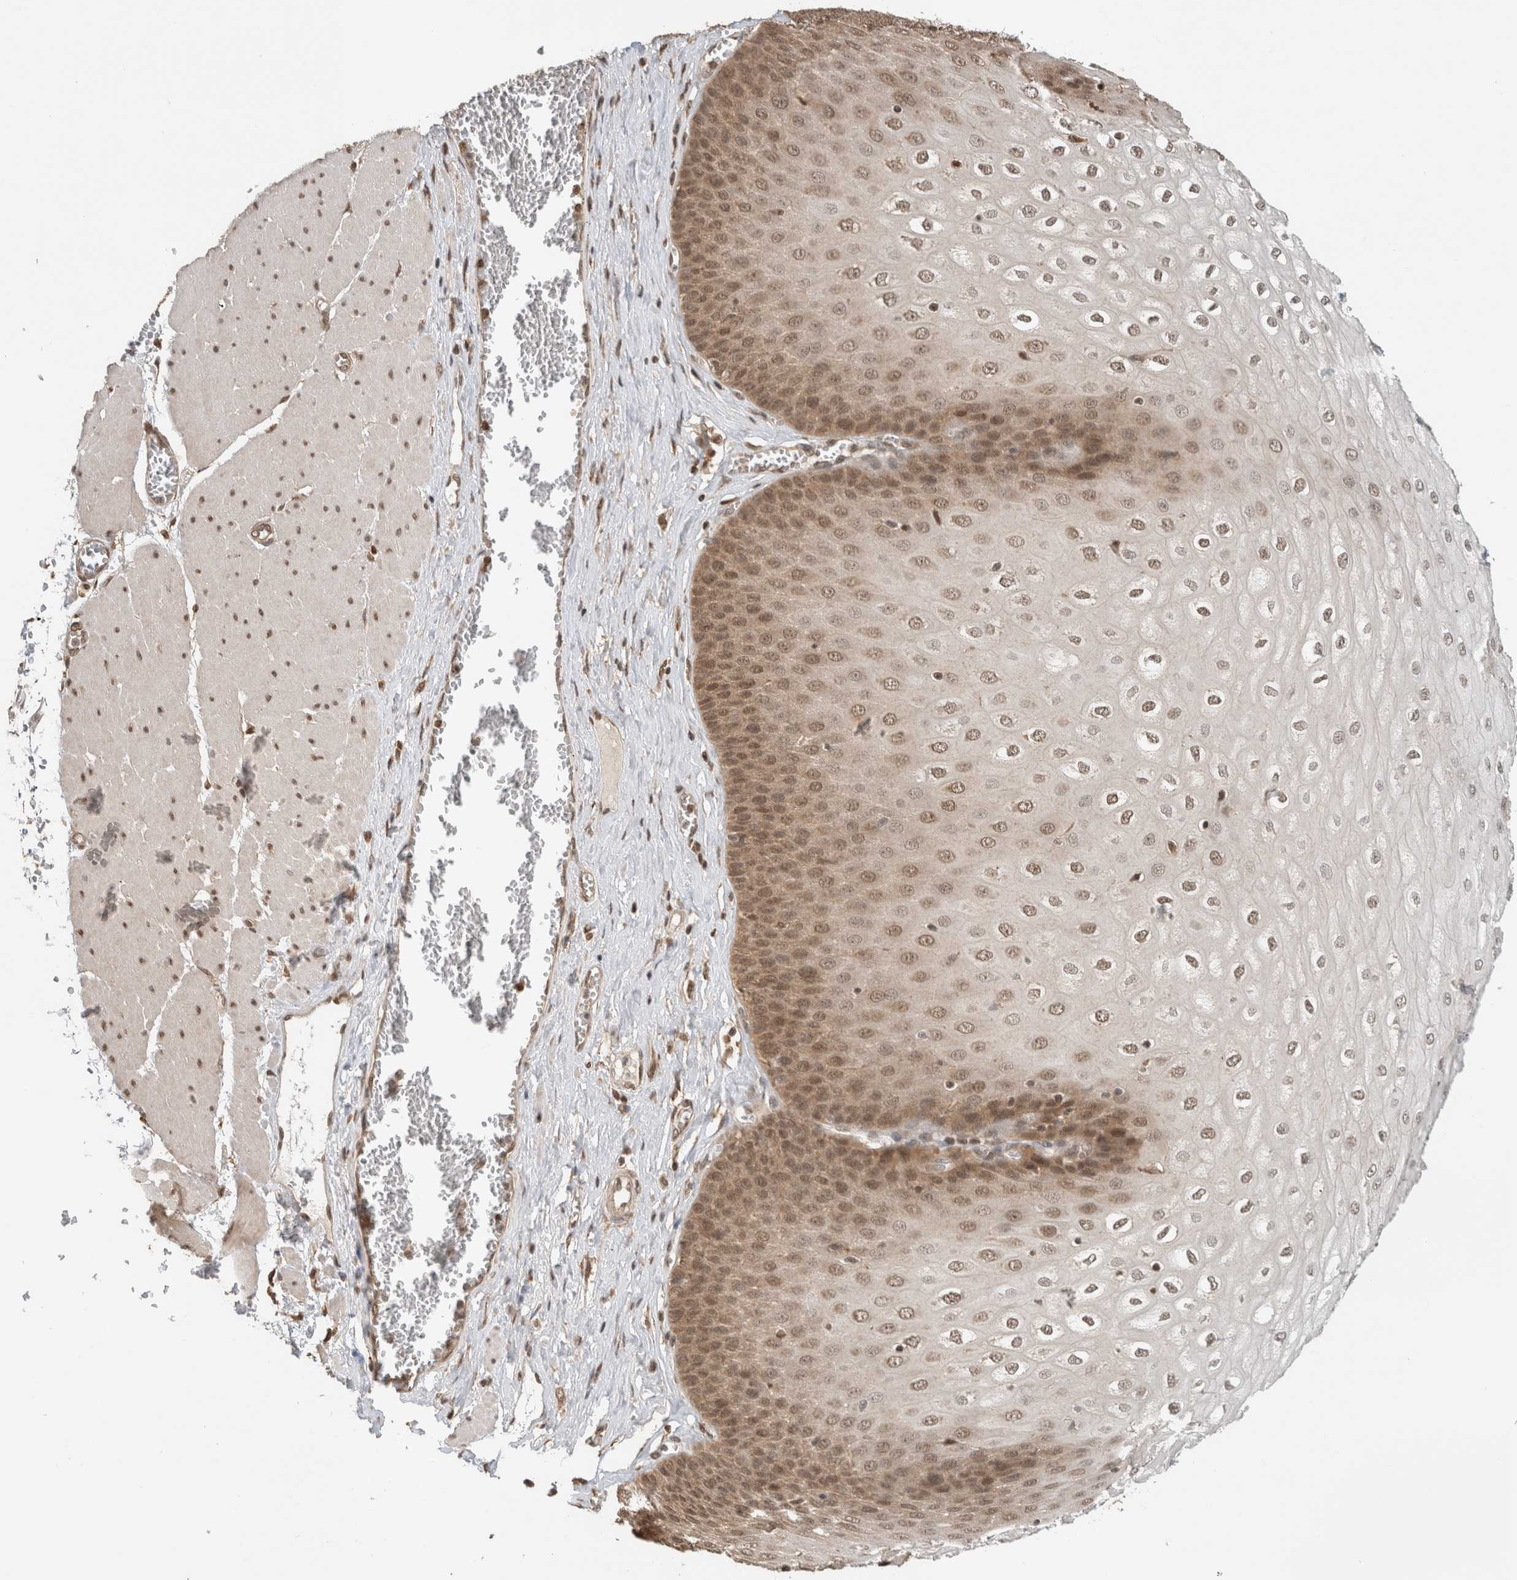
{"staining": {"intensity": "moderate", "quantity": ">75%", "location": "nuclear"}, "tissue": "esophagus", "cell_type": "Squamous epithelial cells", "image_type": "normal", "snomed": [{"axis": "morphology", "description": "Normal tissue, NOS"}, {"axis": "topography", "description": "Esophagus"}], "caption": "IHC (DAB) staining of unremarkable esophagus exhibits moderate nuclear protein positivity in approximately >75% of squamous epithelial cells.", "gene": "C1orf21", "patient": {"sex": "male", "age": 60}}